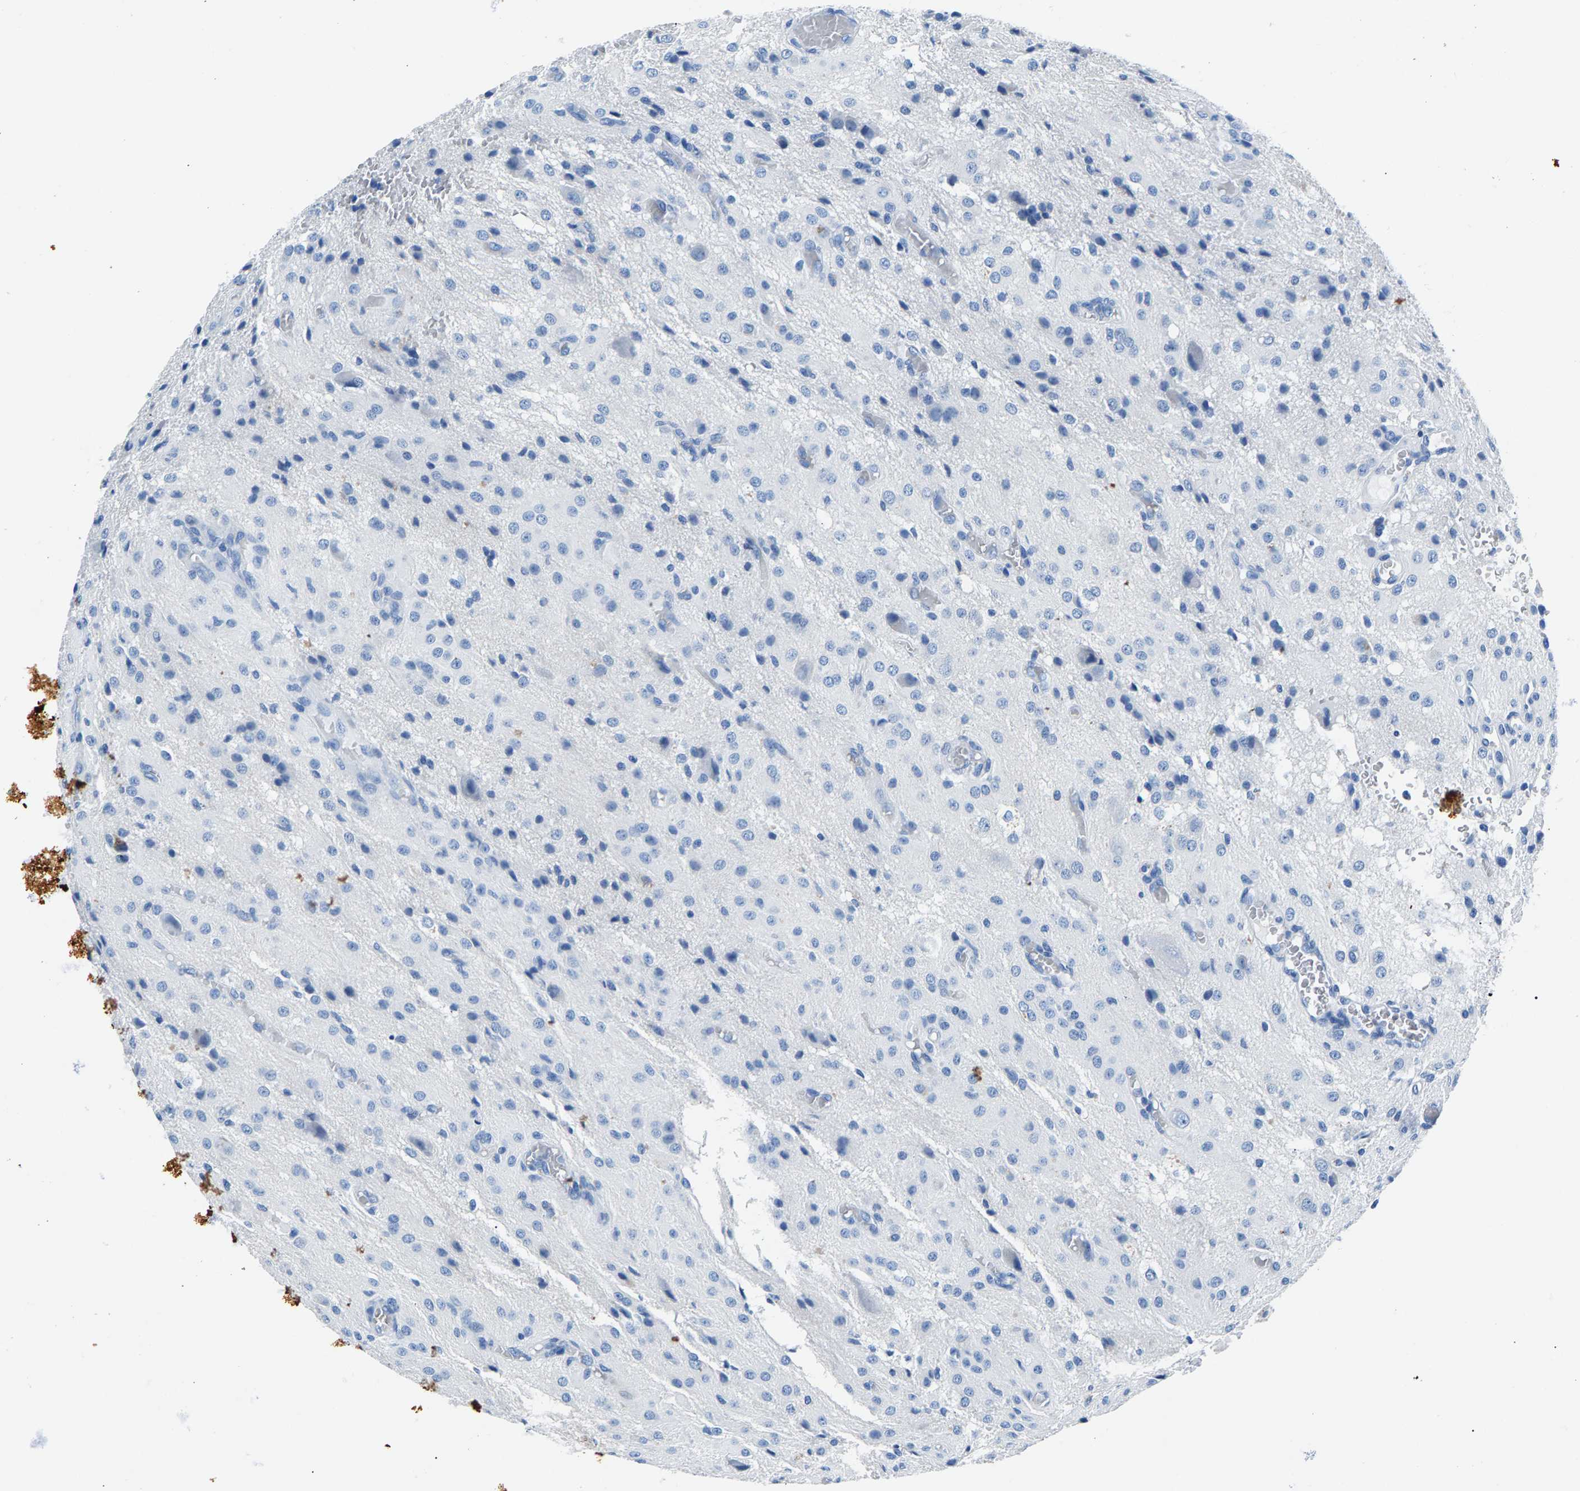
{"staining": {"intensity": "negative", "quantity": "none", "location": "none"}, "tissue": "glioma", "cell_type": "Tumor cells", "image_type": "cancer", "snomed": [{"axis": "morphology", "description": "Glioma, malignant, High grade"}, {"axis": "topography", "description": "Brain"}], "caption": "Immunohistochemical staining of high-grade glioma (malignant) demonstrates no significant positivity in tumor cells.", "gene": "CPS1", "patient": {"sex": "female", "age": 59}}